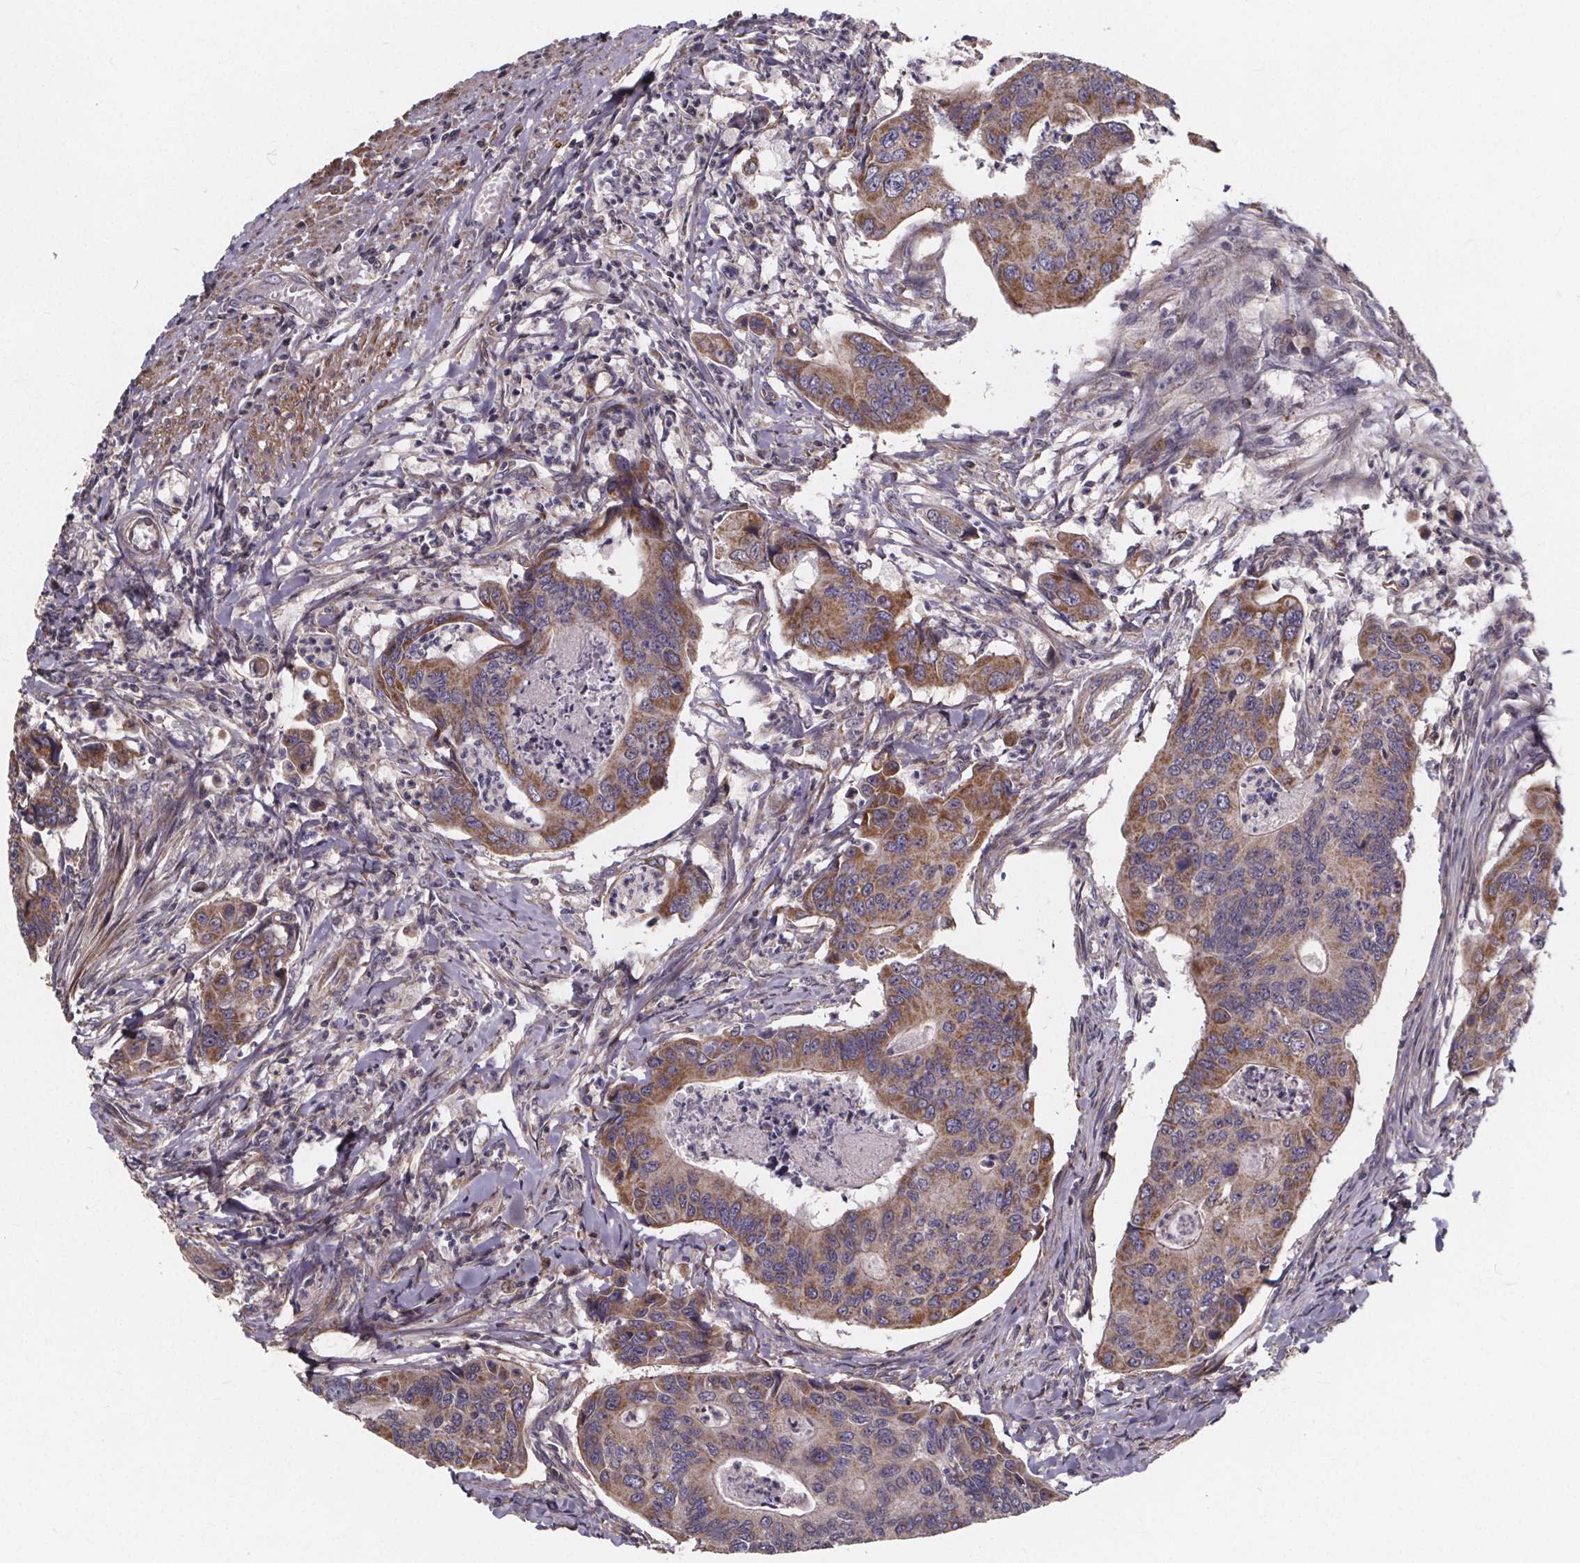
{"staining": {"intensity": "moderate", "quantity": ">75%", "location": "cytoplasmic/membranous"}, "tissue": "colorectal cancer", "cell_type": "Tumor cells", "image_type": "cancer", "snomed": [{"axis": "morphology", "description": "Adenocarcinoma, NOS"}, {"axis": "topography", "description": "Colon"}], "caption": "The photomicrograph exhibits staining of adenocarcinoma (colorectal), revealing moderate cytoplasmic/membranous protein staining (brown color) within tumor cells.", "gene": "YME1L1", "patient": {"sex": "female", "age": 67}}